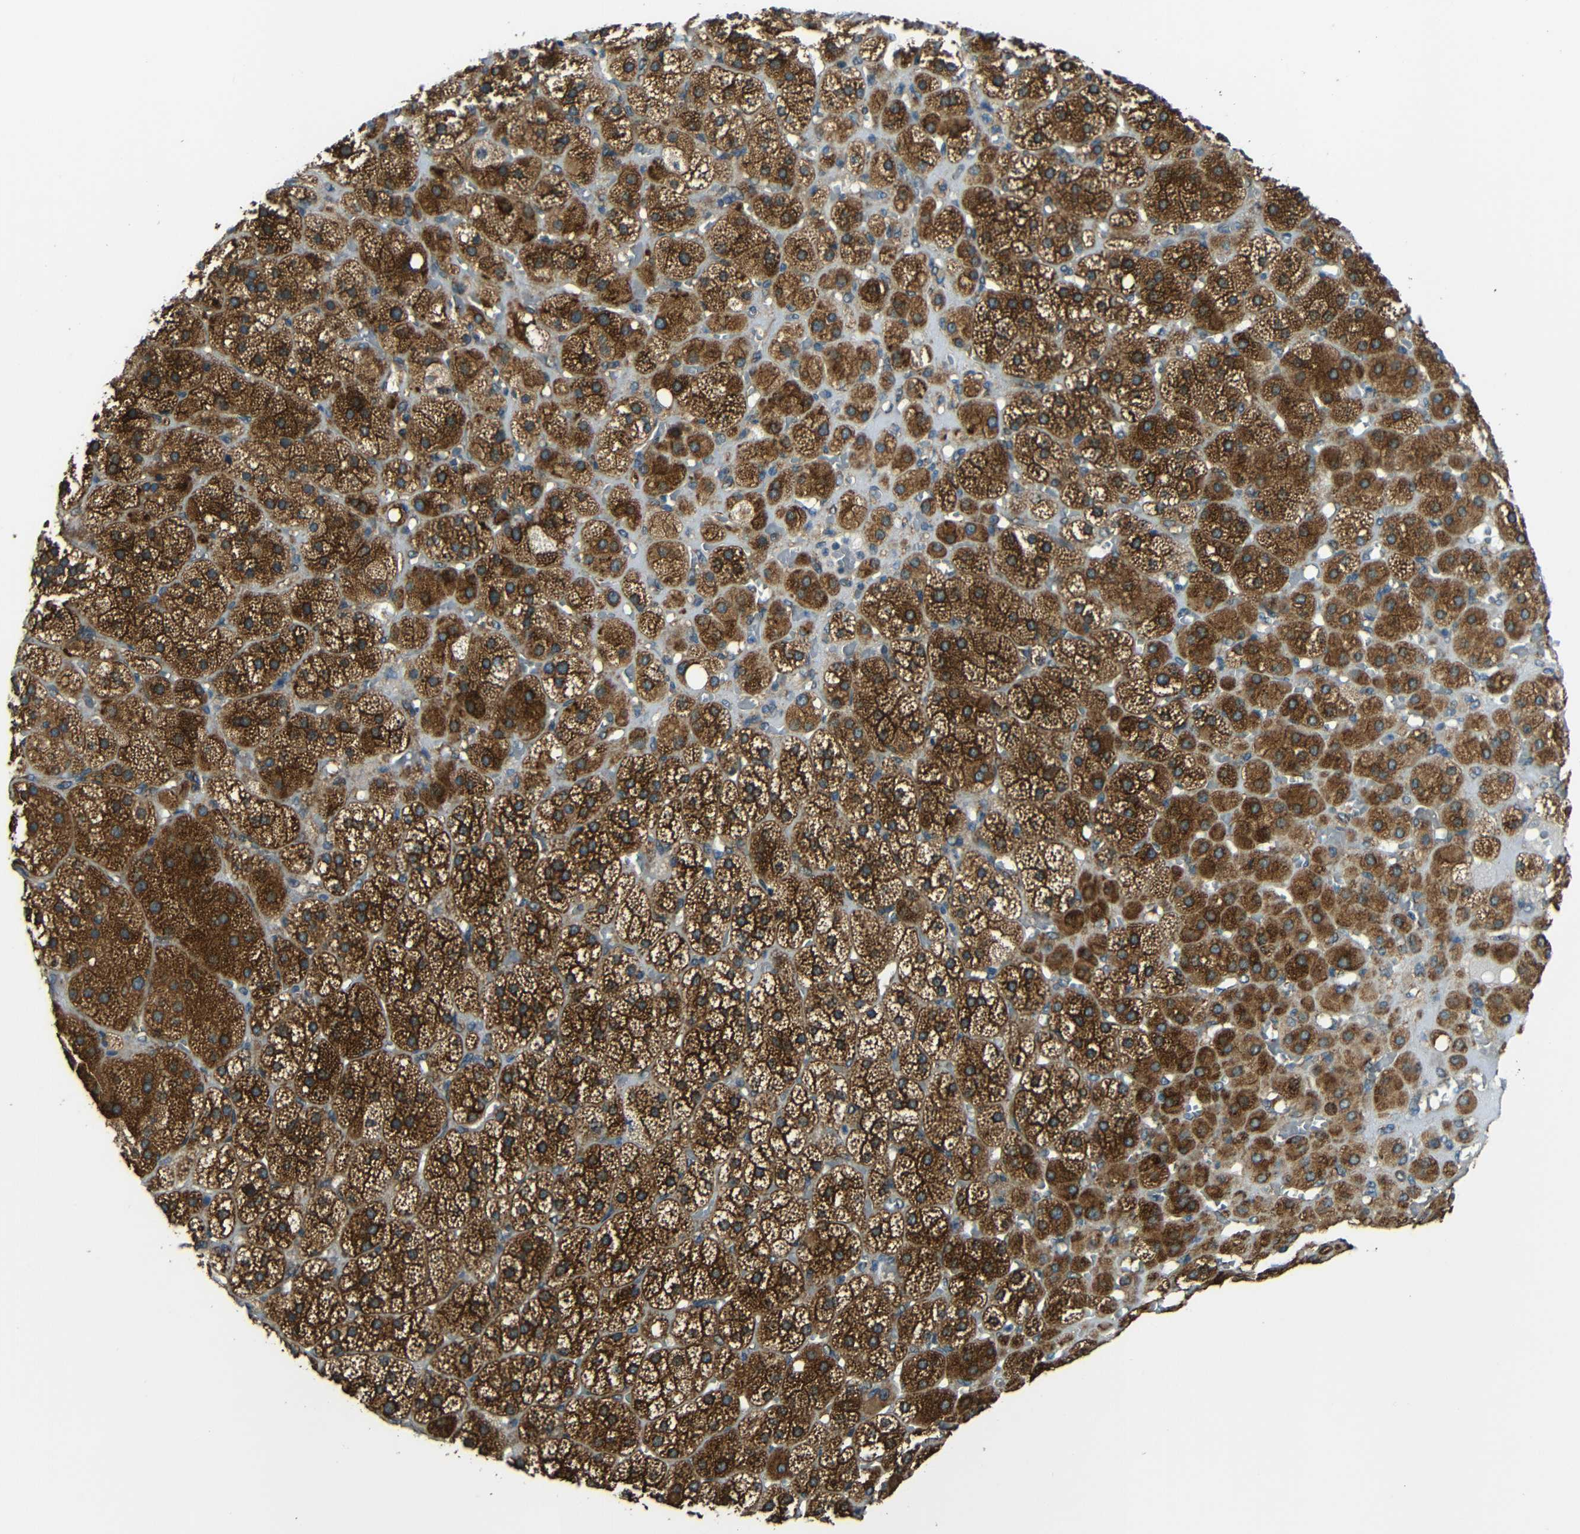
{"staining": {"intensity": "strong", "quantity": ">75%", "location": "cytoplasmic/membranous"}, "tissue": "adrenal gland", "cell_type": "Glandular cells", "image_type": "normal", "snomed": [{"axis": "morphology", "description": "Normal tissue, NOS"}, {"axis": "topography", "description": "Adrenal gland"}], "caption": "Immunohistochemistry (DAB) staining of benign human adrenal gland displays strong cytoplasmic/membranous protein staining in approximately >75% of glandular cells.", "gene": "VAPB", "patient": {"sex": "female", "age": 71}}